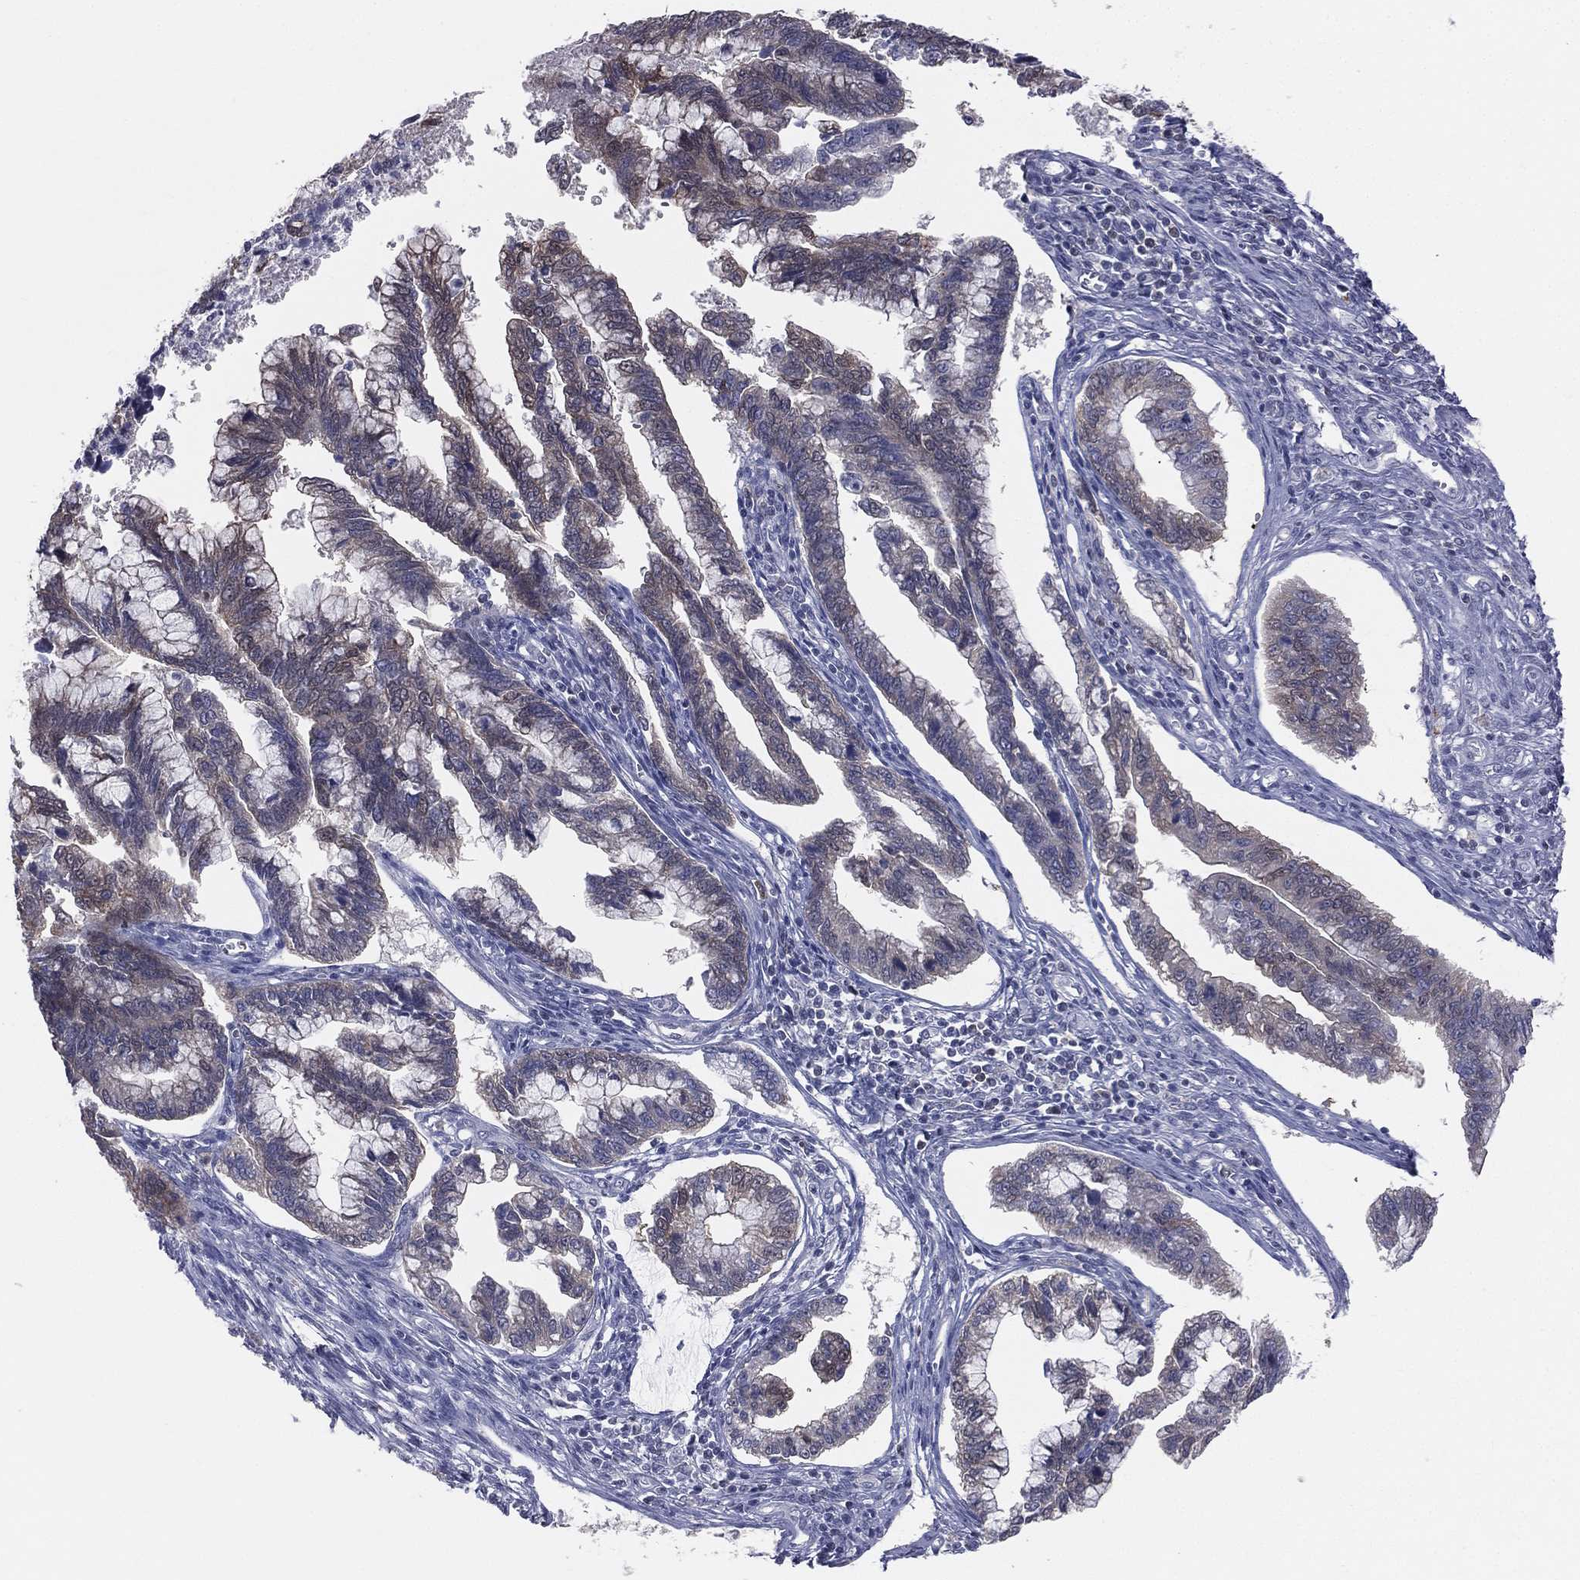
{"staining": {"intensity": "weak", "quantity": "25%-75%", "location": "cytoplasmic/membranous"}, "tissue": "cervical cancer", "cell_type": "Tumor cells", "image_type": "cancer", "snomed": [{"axis": "morphology", "description": "Adenocarcinoma, NOS"}, {"axis": "topography", "description": "Cervix"}], "caption": "Cervical cancer stained for a protein (brown) displays weak cytoplasmic/membranous positive staining in about 25%-75% of tumor cells.", "gene": "DMKN", "patient": {"sex": "female", "age": 44}}